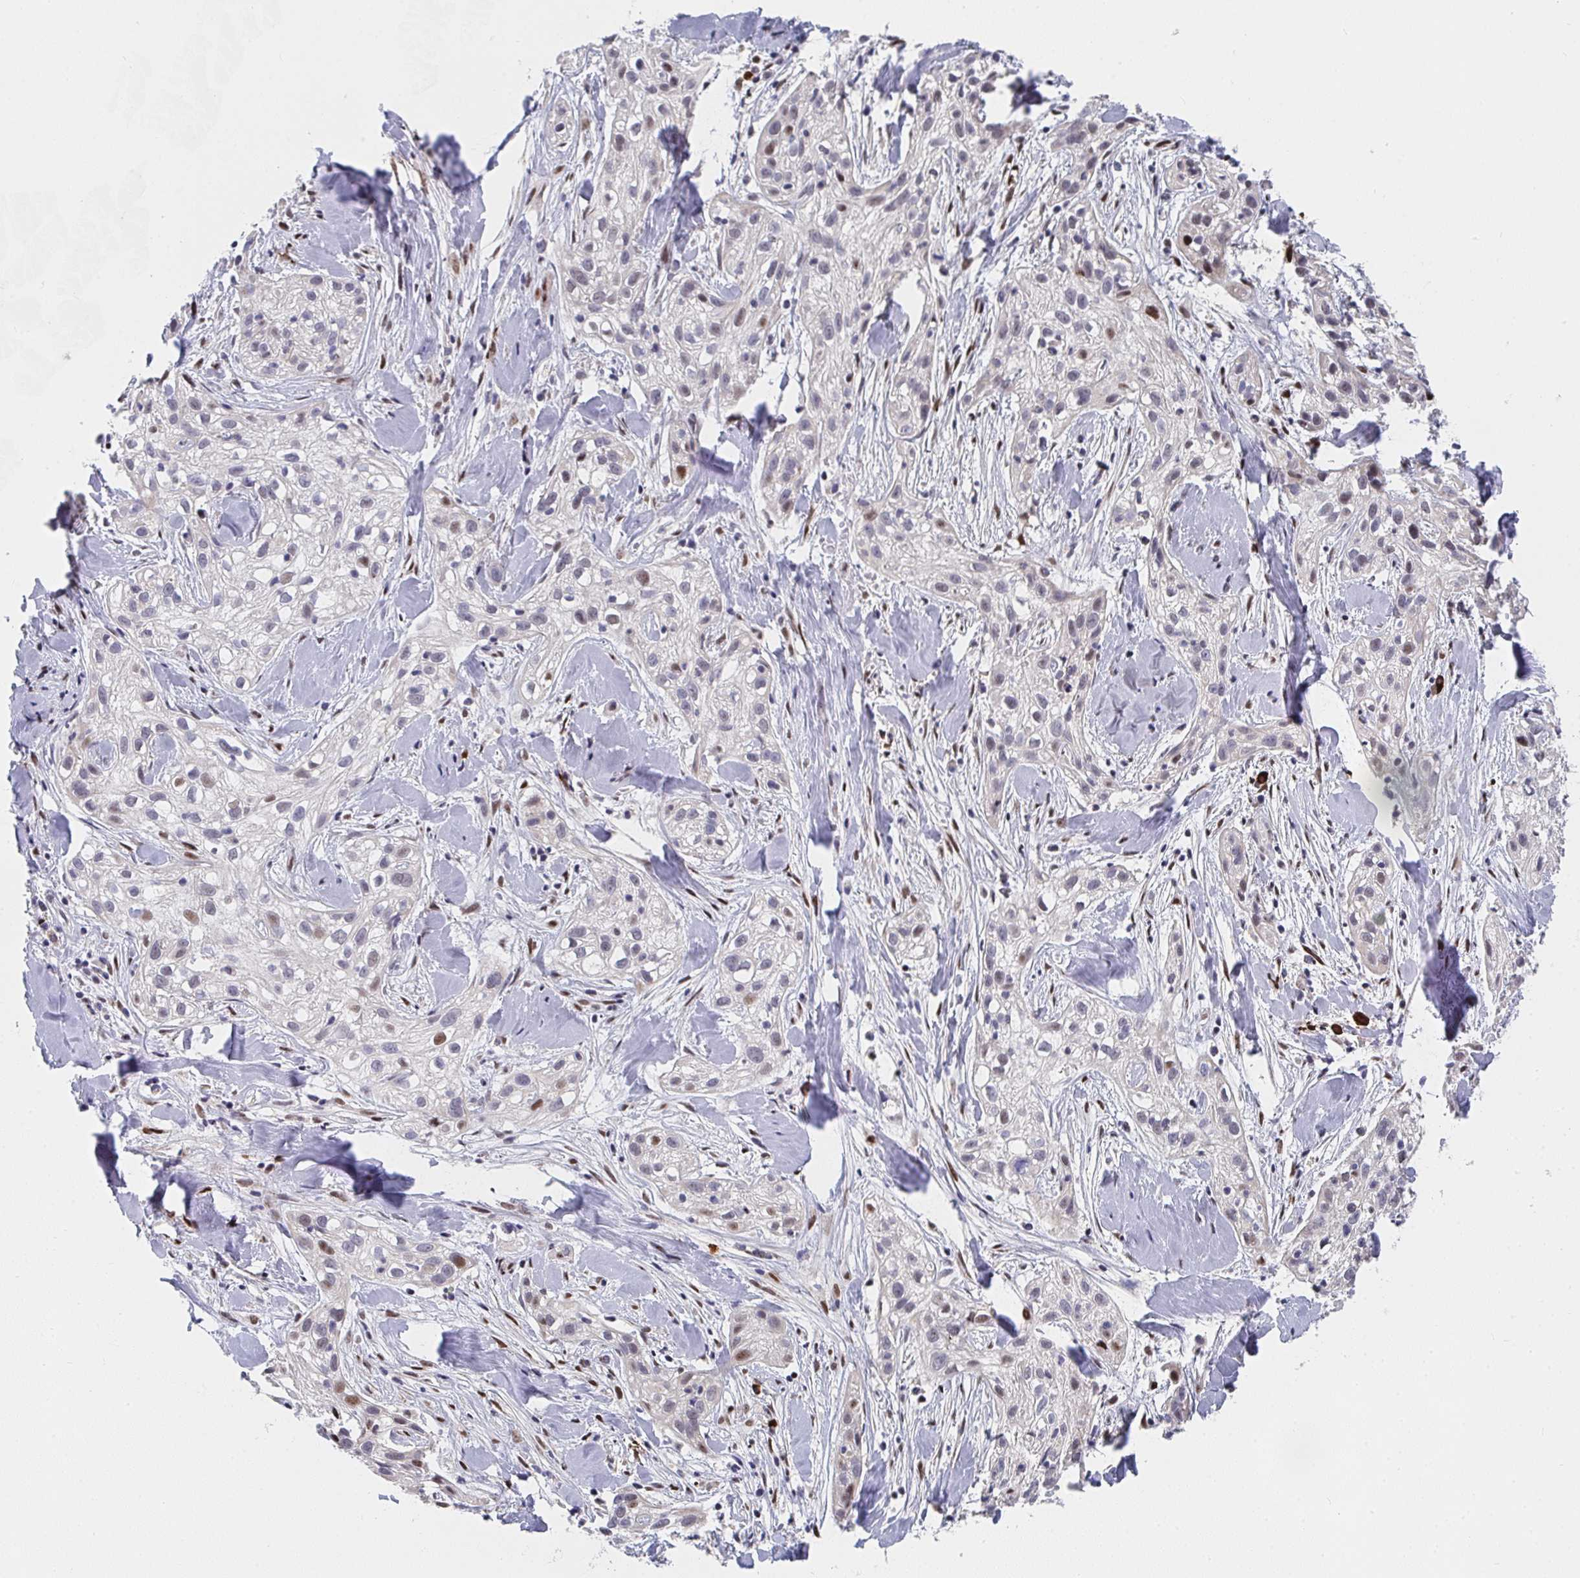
{"staining": {"intensity": "moderate", "quantity": "<25%", "location": "nuclear"}, "tissue": "skin cancer", "cell_type": "Tumor cells", "image_type": "cancer", "snomed": [{"axis": "morphology", "description": "Squamous cell carcinoma, NOS"}, {"axis": "topography", "description": "Skin"}], "caption": "Skin cancer stained with a brown dye exhibits moderate nuclear positive expression in about <25% of tumor cells.", "gene": "ZIC3", "patient": {"sex": "male", "age": 82}}